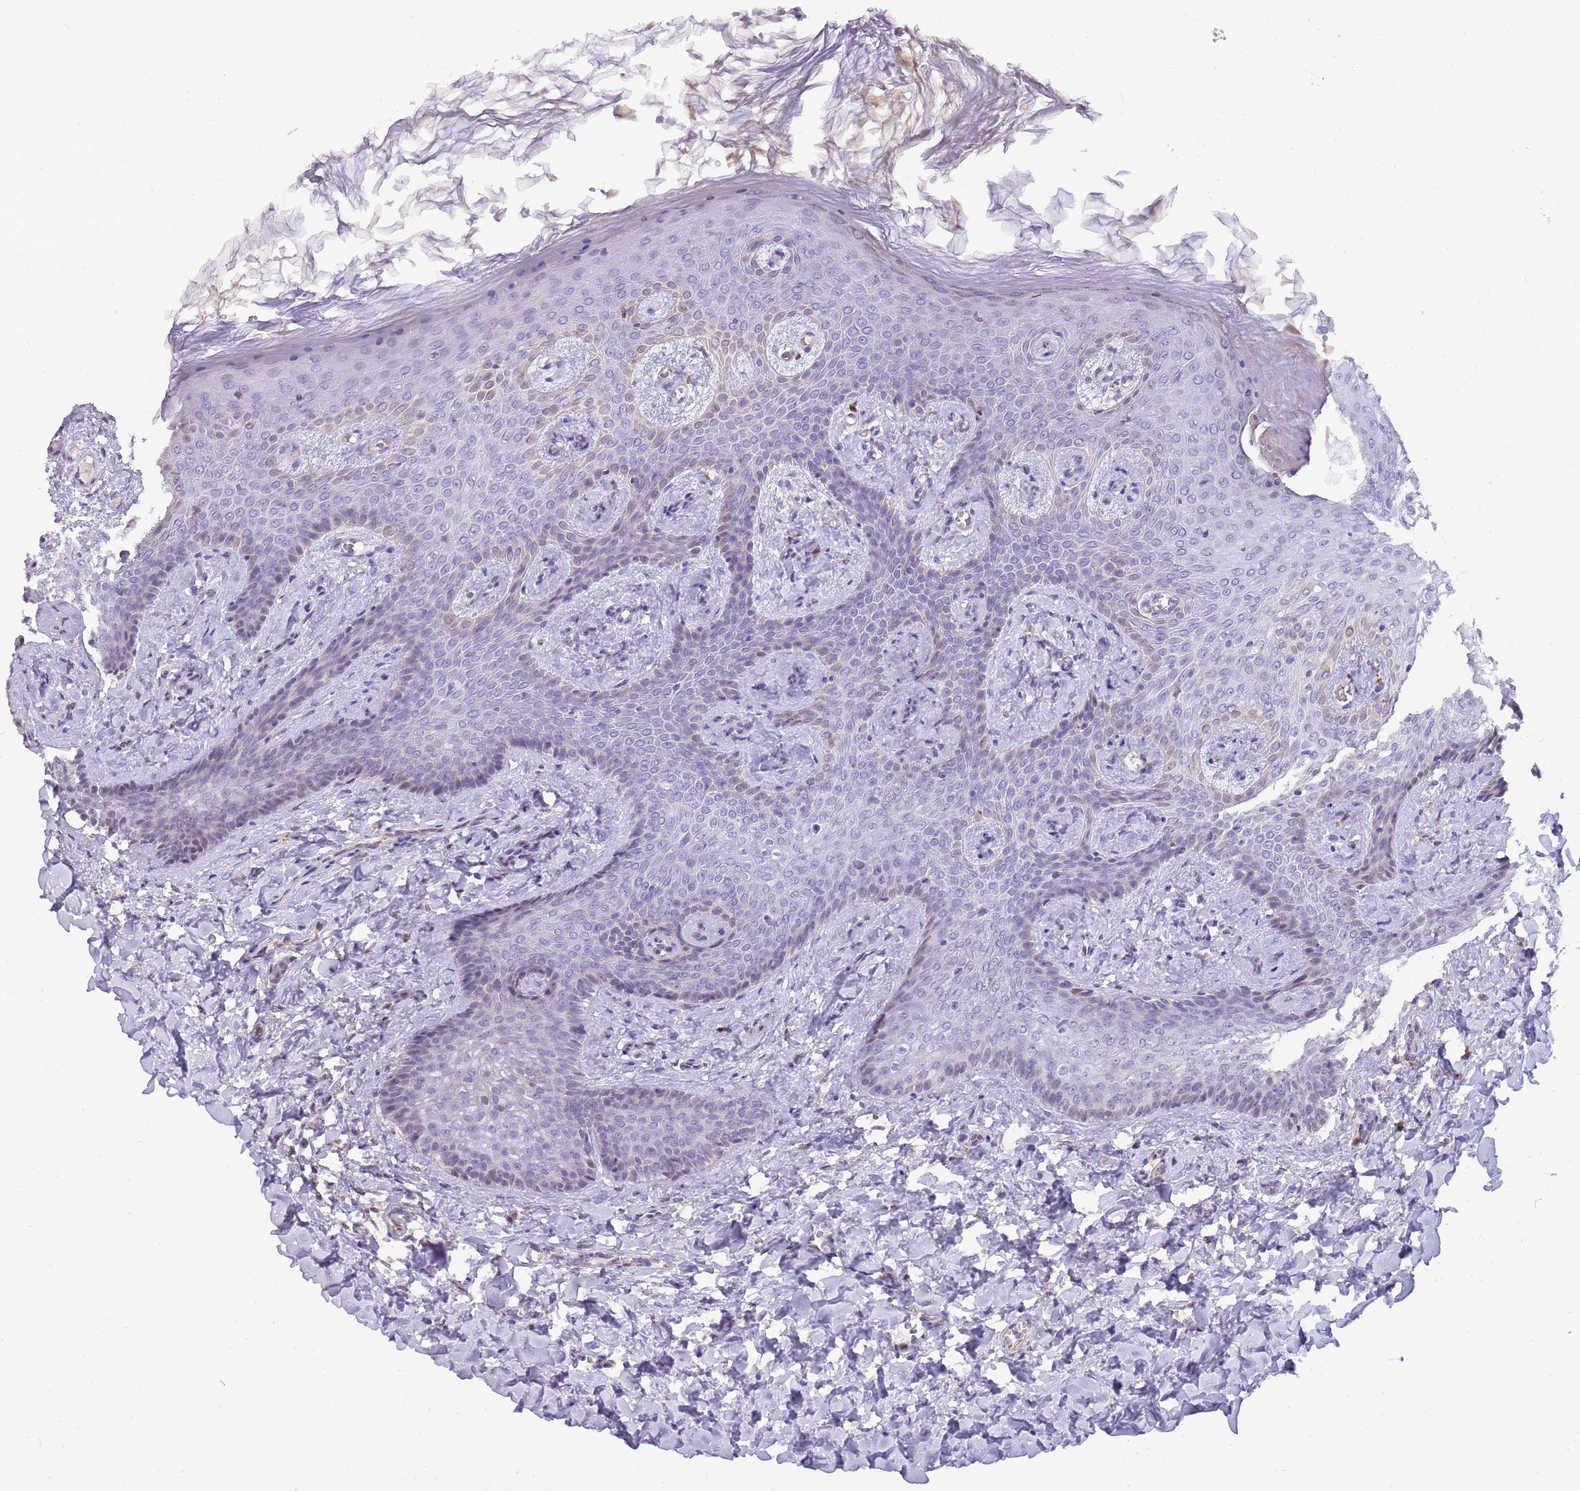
{"staining": {"intensity": "weak", "quantity": "<25%", "location": "cytoplasmic/membranous"}, "tissue": "breast cancer", "cell_type": "Tumor cells", "image_type": "cancer", "snomed": [{"axis": "morphology", "description": "Duct carcinoma"}, {"axis": "topography", "description": "Breast"}], "caption": "This is a micrograph of immunohistochemistry (IHC) staining of intraductal carcinoma (breast), which shows no staining in tumor cells.", "gene": "PCNX1", "patient": {"sex": "female", "age": 40}}